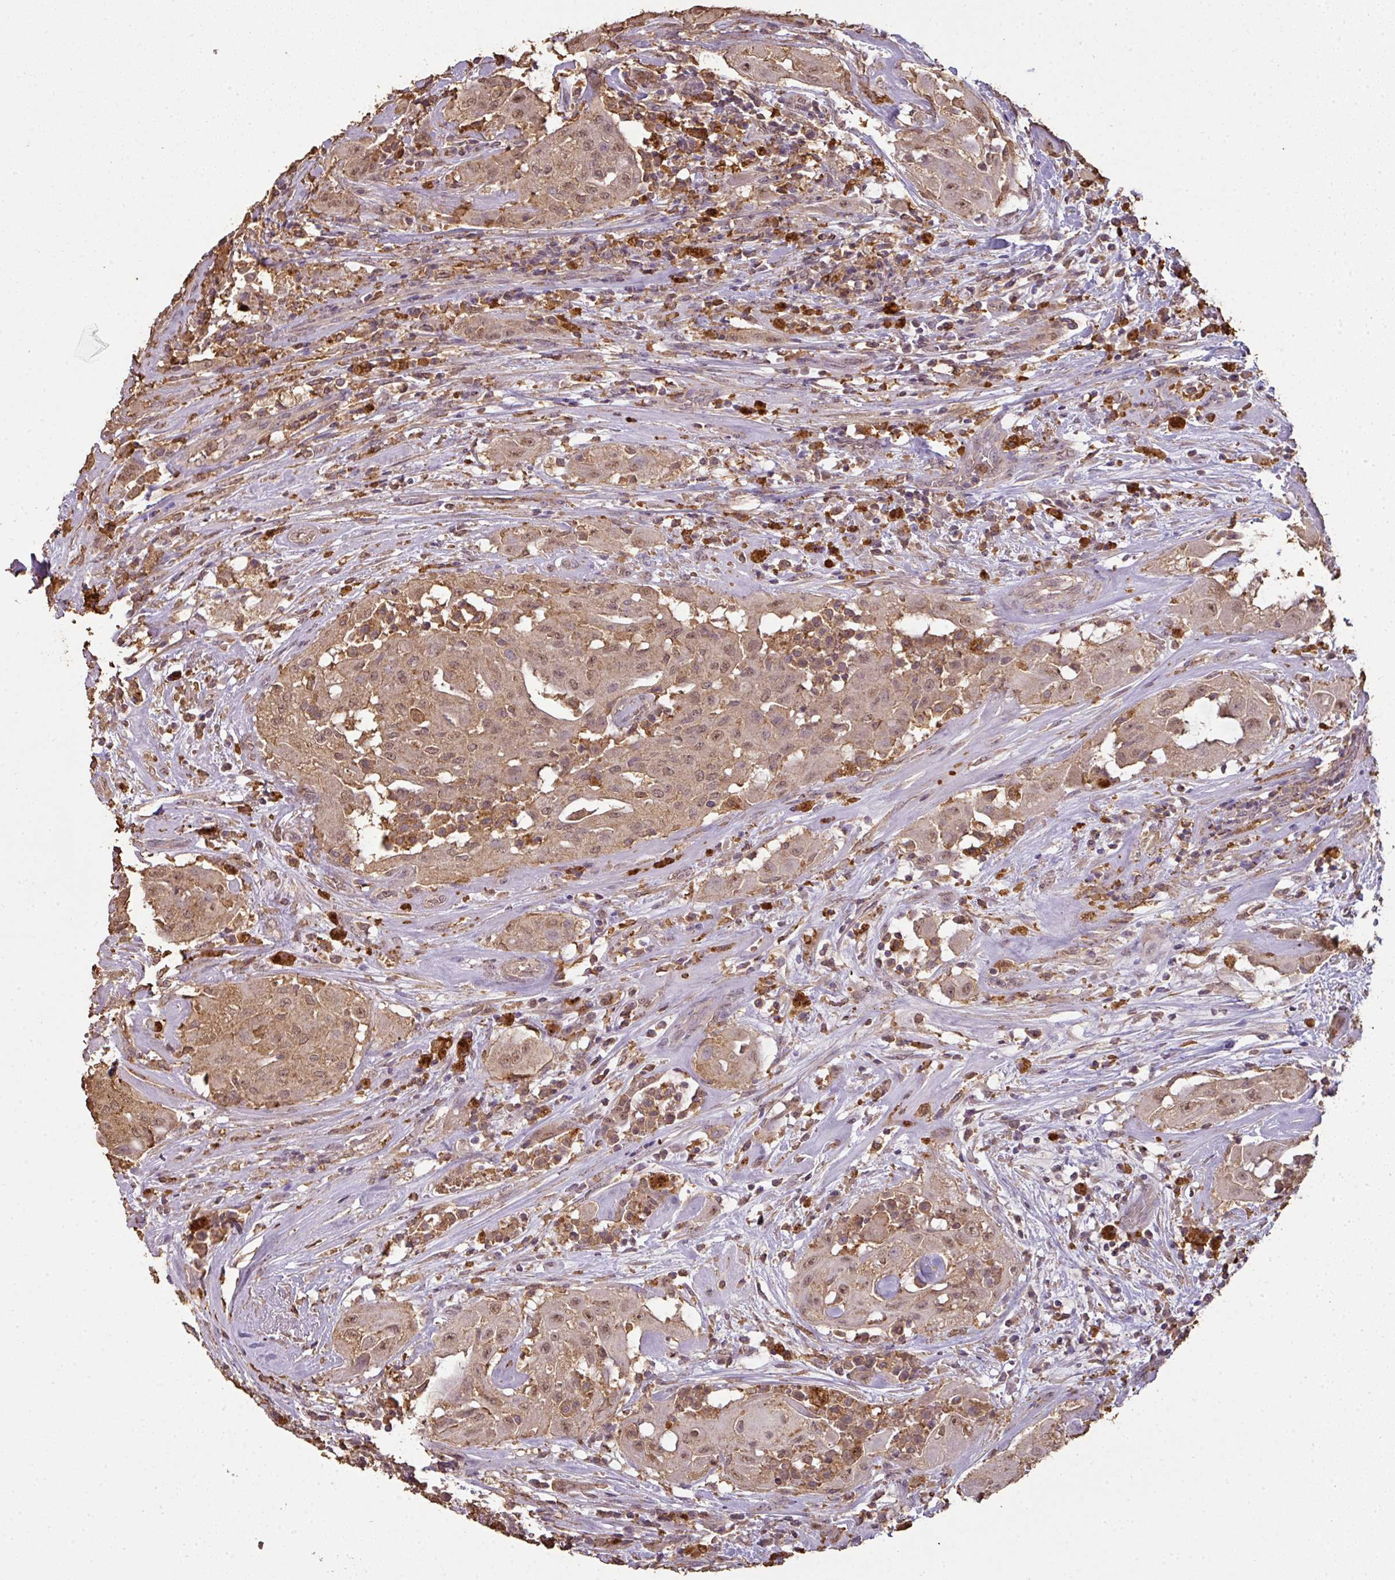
{"staining": {"intensity": "moderate", "quantity": ">75%", "location": "cytoplasmic/membranous,nuclear"}, "tissue": "thyroid cancer", "cell_type": "Tumor cells", "image_type": "cancer", "snomed": [{"axis": "morphology", "description": "Papillary adenocarcinoma, NOS"}, {"axis": "topography", "description": "Thyroid gland"}], "caption": "Moderate cytoplasmic/membranous and nuclear expression for a protein is present in approximately >75% of tumor cells of thyroid cancer using immunohistochemistry (IHC).", "gene": "ATAT1", "patient": {"sex": "female", "age": 59}}